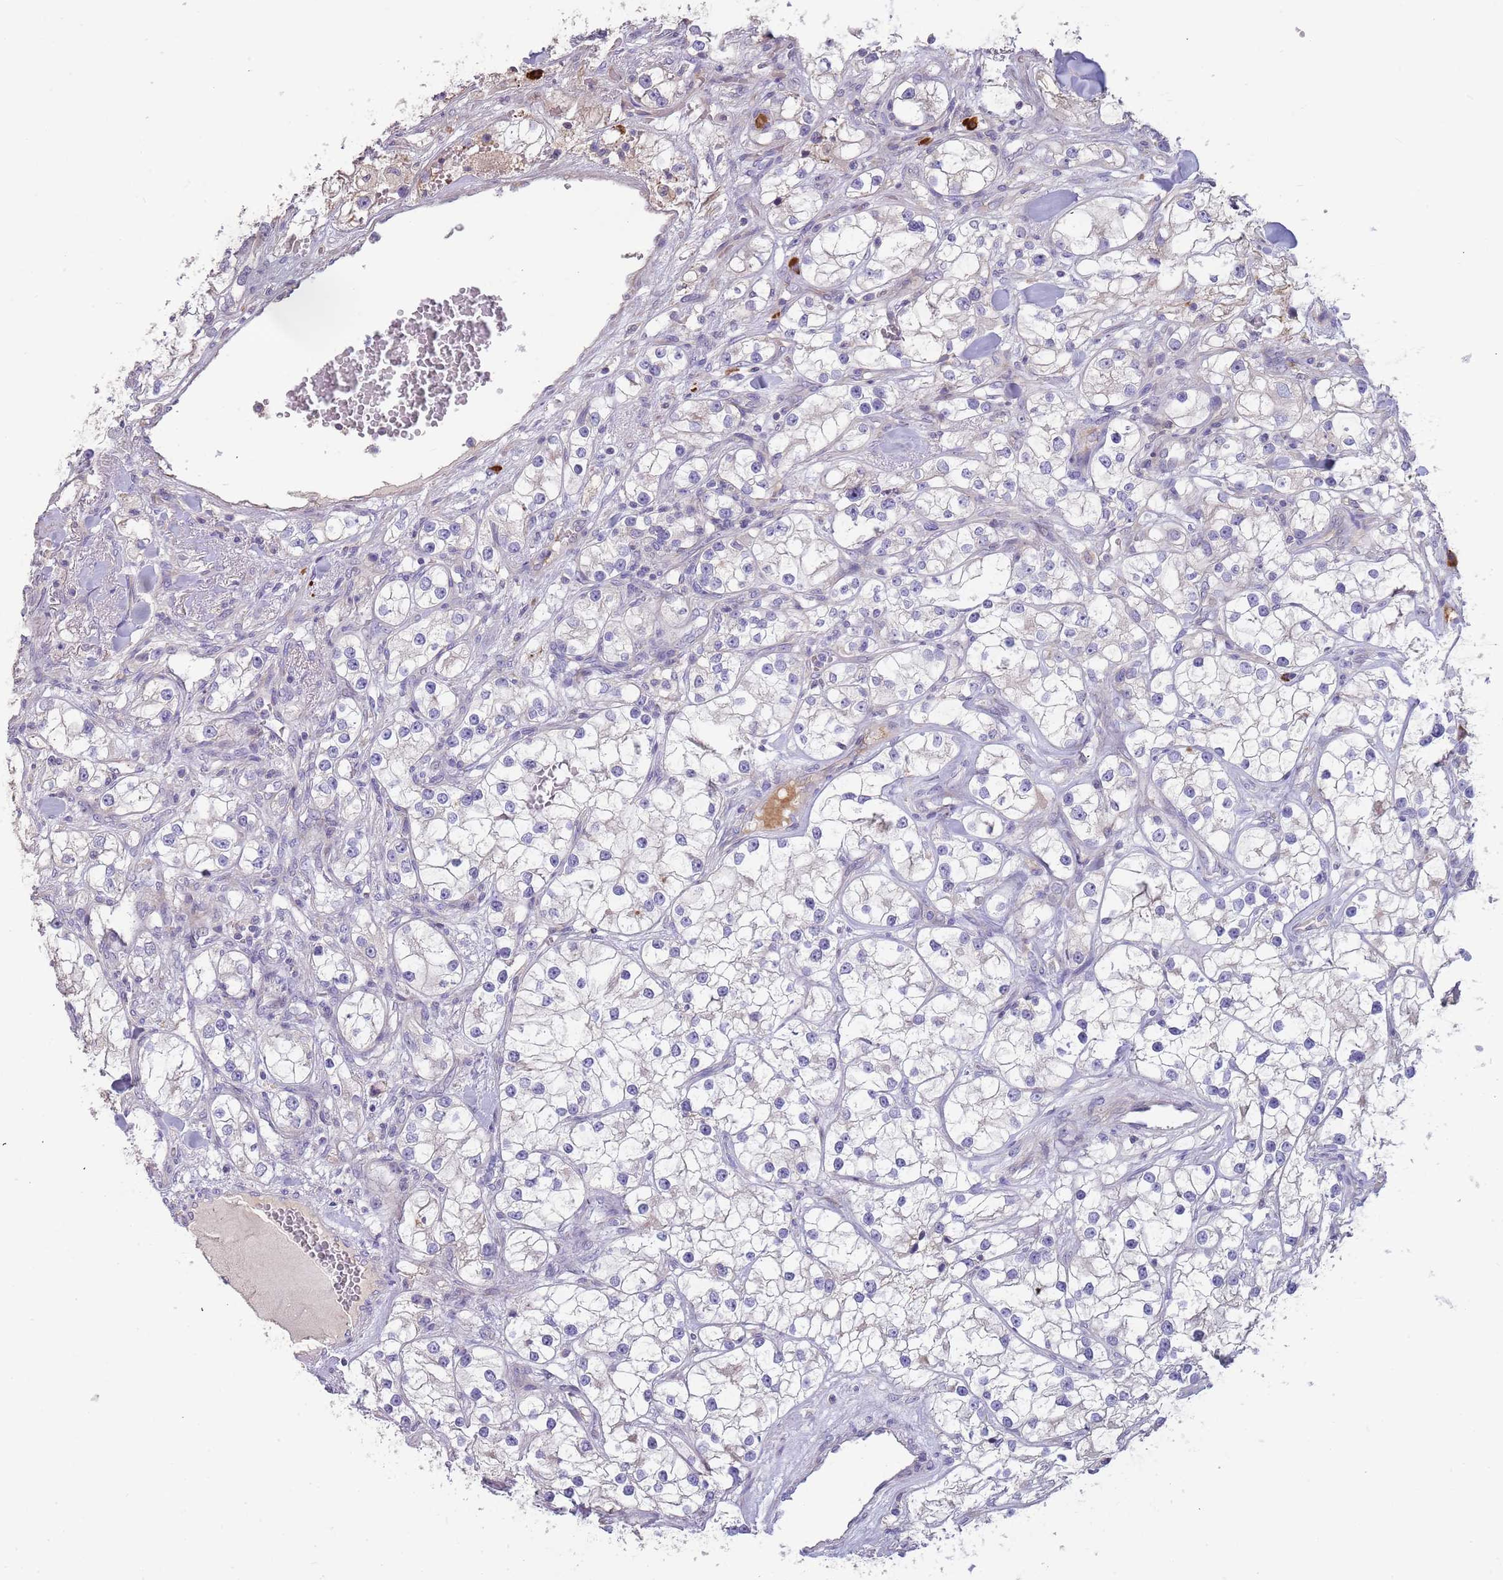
{"staining": {"intensity": "negative", "quantity": "none", "location": "none"}, "tissue": "renal cancer", "cell_type": "Tumor cells", "image_type": "cancer", "snomed": [{"axis": "morphology", "description": "Adenocarcinoma, NOS"}, {"axis": "topography", "description": "Kidney"}], "caption": "DAB (3,3'-diaminobenzidine) immunohistochemical staining of adenocarcinoma (renal) exhibits no significant positivity in tumor cells. The staining was performed using DAB (3,3'-diaminobenzidine) to visualize the protein expression in brown, while the nuclei were stained in blue with hematoxylin (Magnification: 20x).", "gene": "SUSD1", "patient": {"sex": "male", "age": 77}}